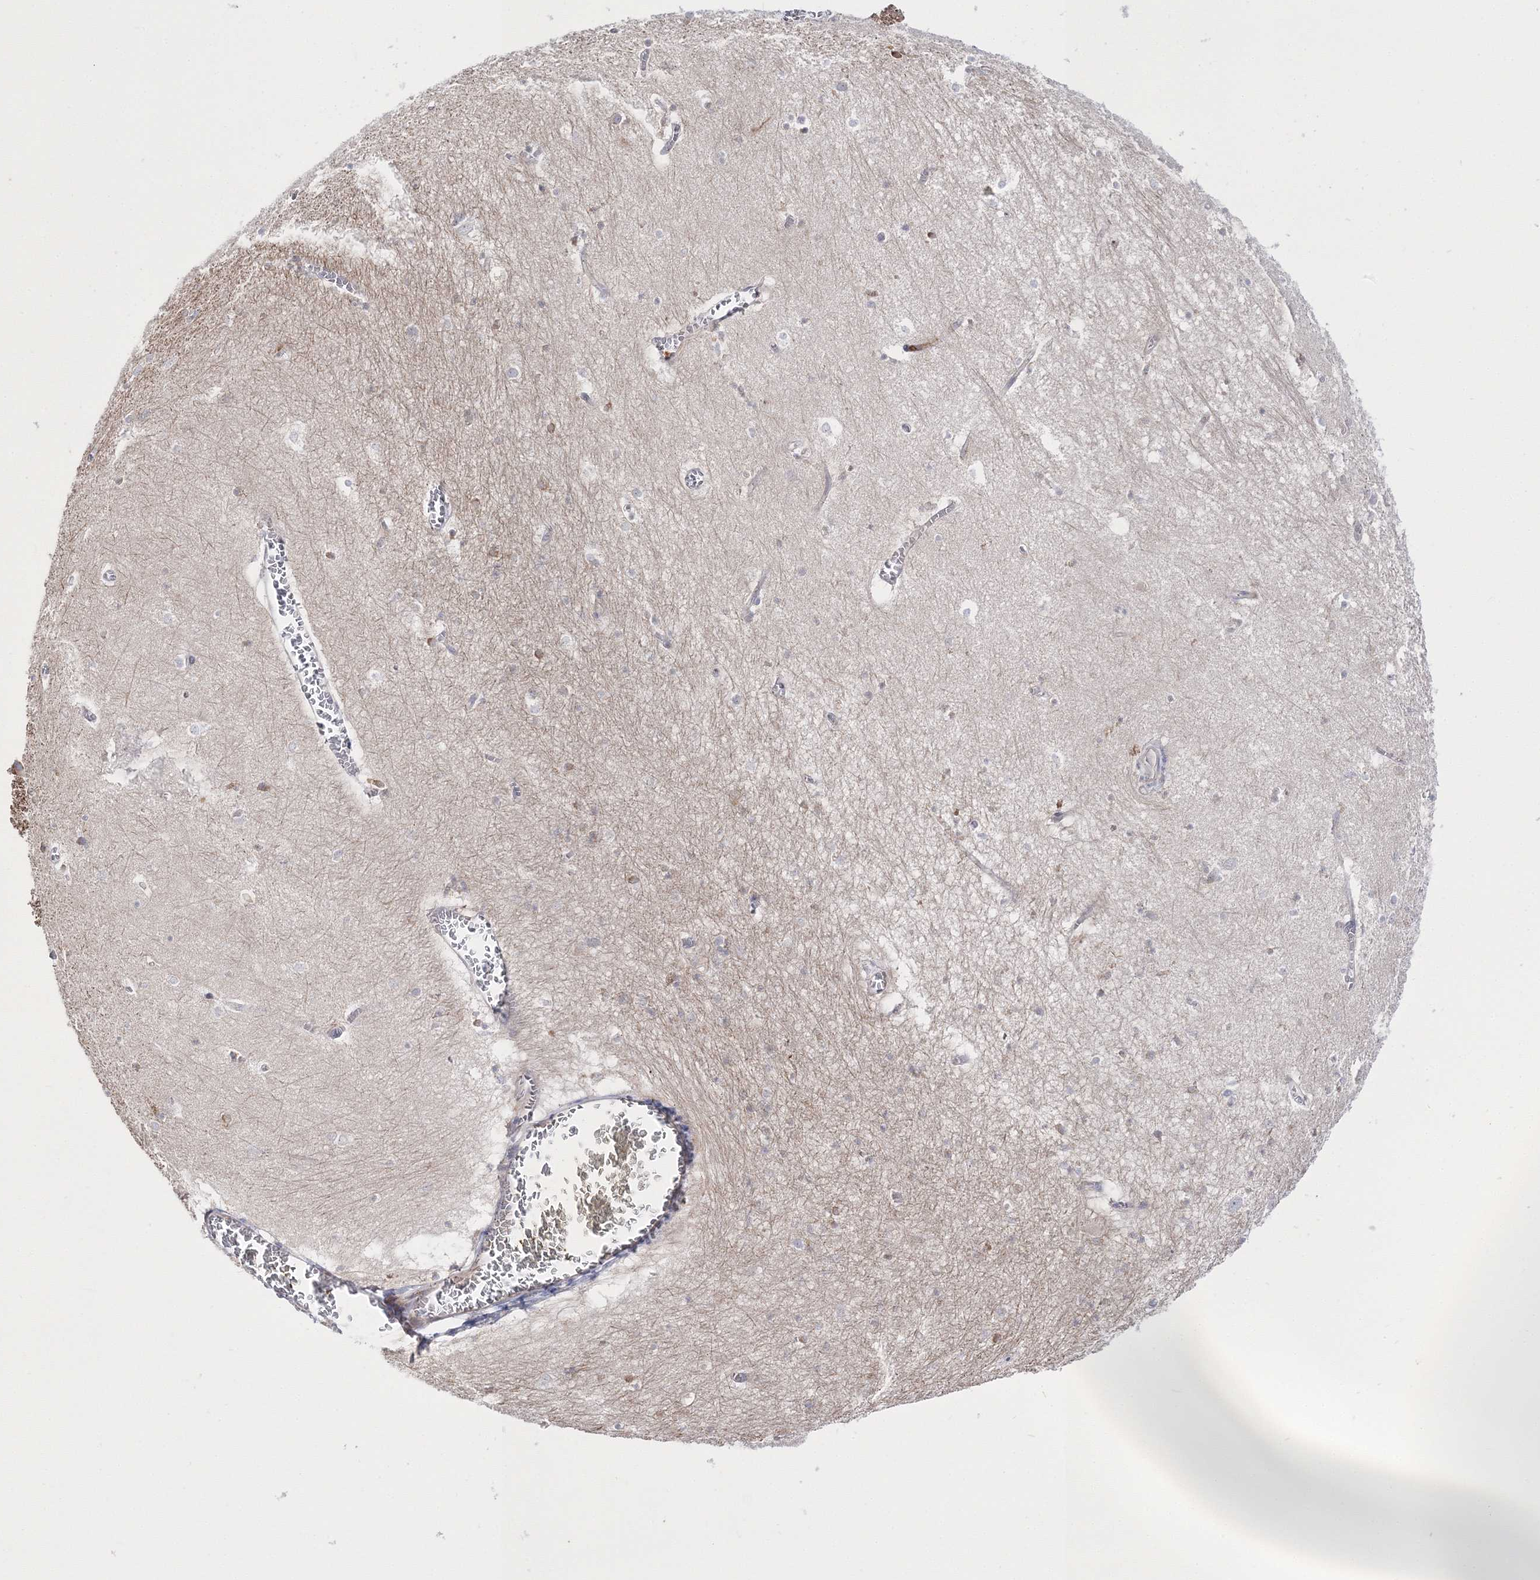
{"staining": {"intensity": "negative", "quantity": "none", "location": "none"}, "tissue": "hippocampus", "cell_type": "Glial cells", "image_type": "normal", "snomed": [{"axis": "morphology", "description": "Normal tissue, NOS"}, {"axis": "topography", "description": "Hippocampus"}], "caption": "DAB (3,3'-diaminobenzidine) immunohistochemical staining of unremarkable hippocampus exhibits no significant positivity in glial cells.", "gene": "ARHGAP32", "patient": {"sex": "female", "age": 64}}